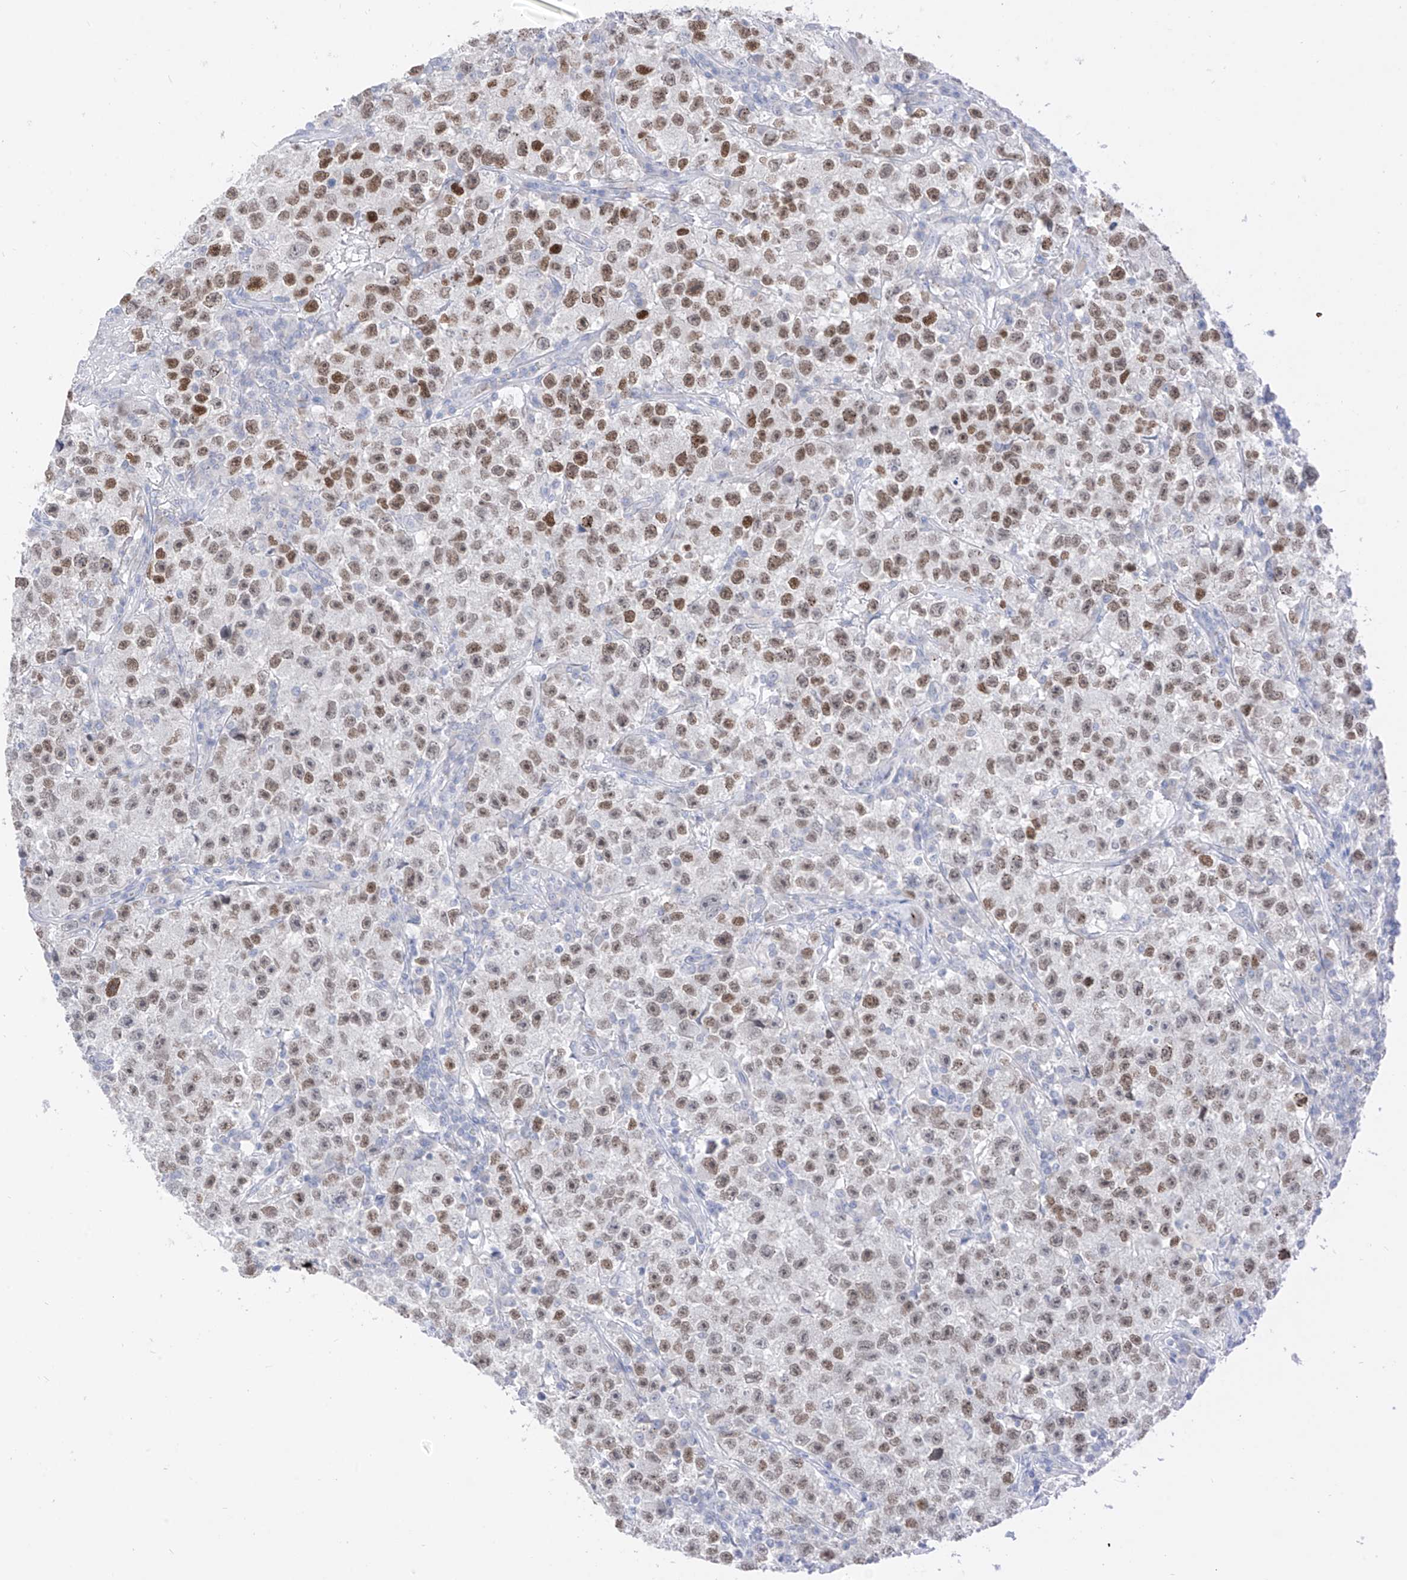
{"staining": {"intensity": "moderate", "quantity": ">75%", "location": "nuclear"}, "tissue": "testis cancer", "cell_type": "Tumor cells", "image_type": "cancer", "snomed": [{"axis": "morphology", "description": "Seminoma, NOS"}, {"axis": "topography", "description": "Testis"}], "caption": "Immunohistochemistry (DAB) staining of seminoma (testis) shows moderate nuclear protein expression in about >75% of tumor cells.", "gene": "BARX2", "patient": {"sex": "male", "age": 22}}